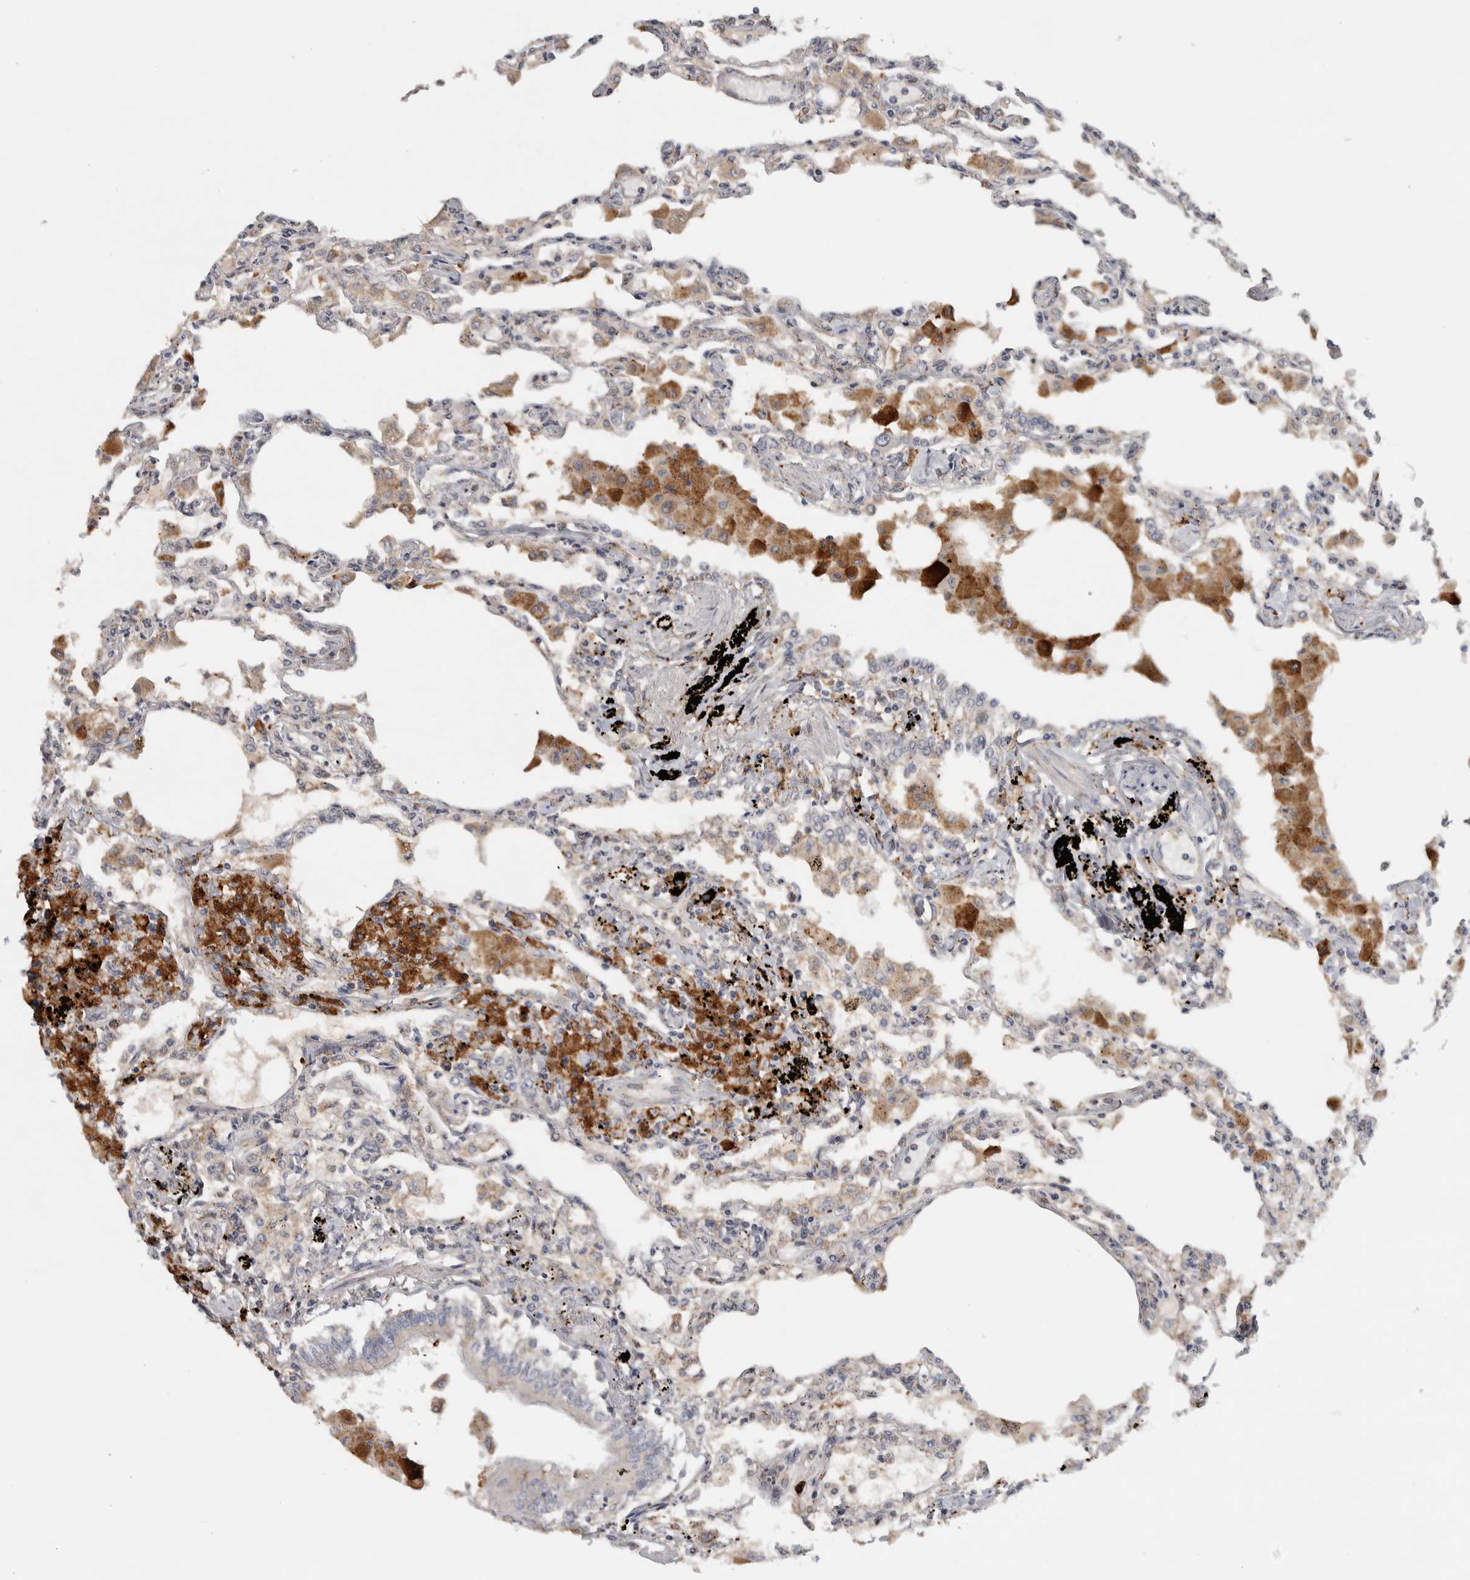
{"staining": {"intensity": "negative", "quantity": "none", "location": "none"}, "tissue": "lung", "cell_type": "Alveolar cells", "image_type": "normal", "snomed": [{"axis": "morphology", "description": "Normal tissue, NOS"}, {"axis": "topography", "description": "Bronchus"}, {"axis": "topography", "description": "Lung"}], "caption": "DAB immunohistochemical staining of unremarkable human lung shows no significant staining in alveolar cells.", "gene": "ADPRM", "patient": {"sex": "female", "age": 49}}